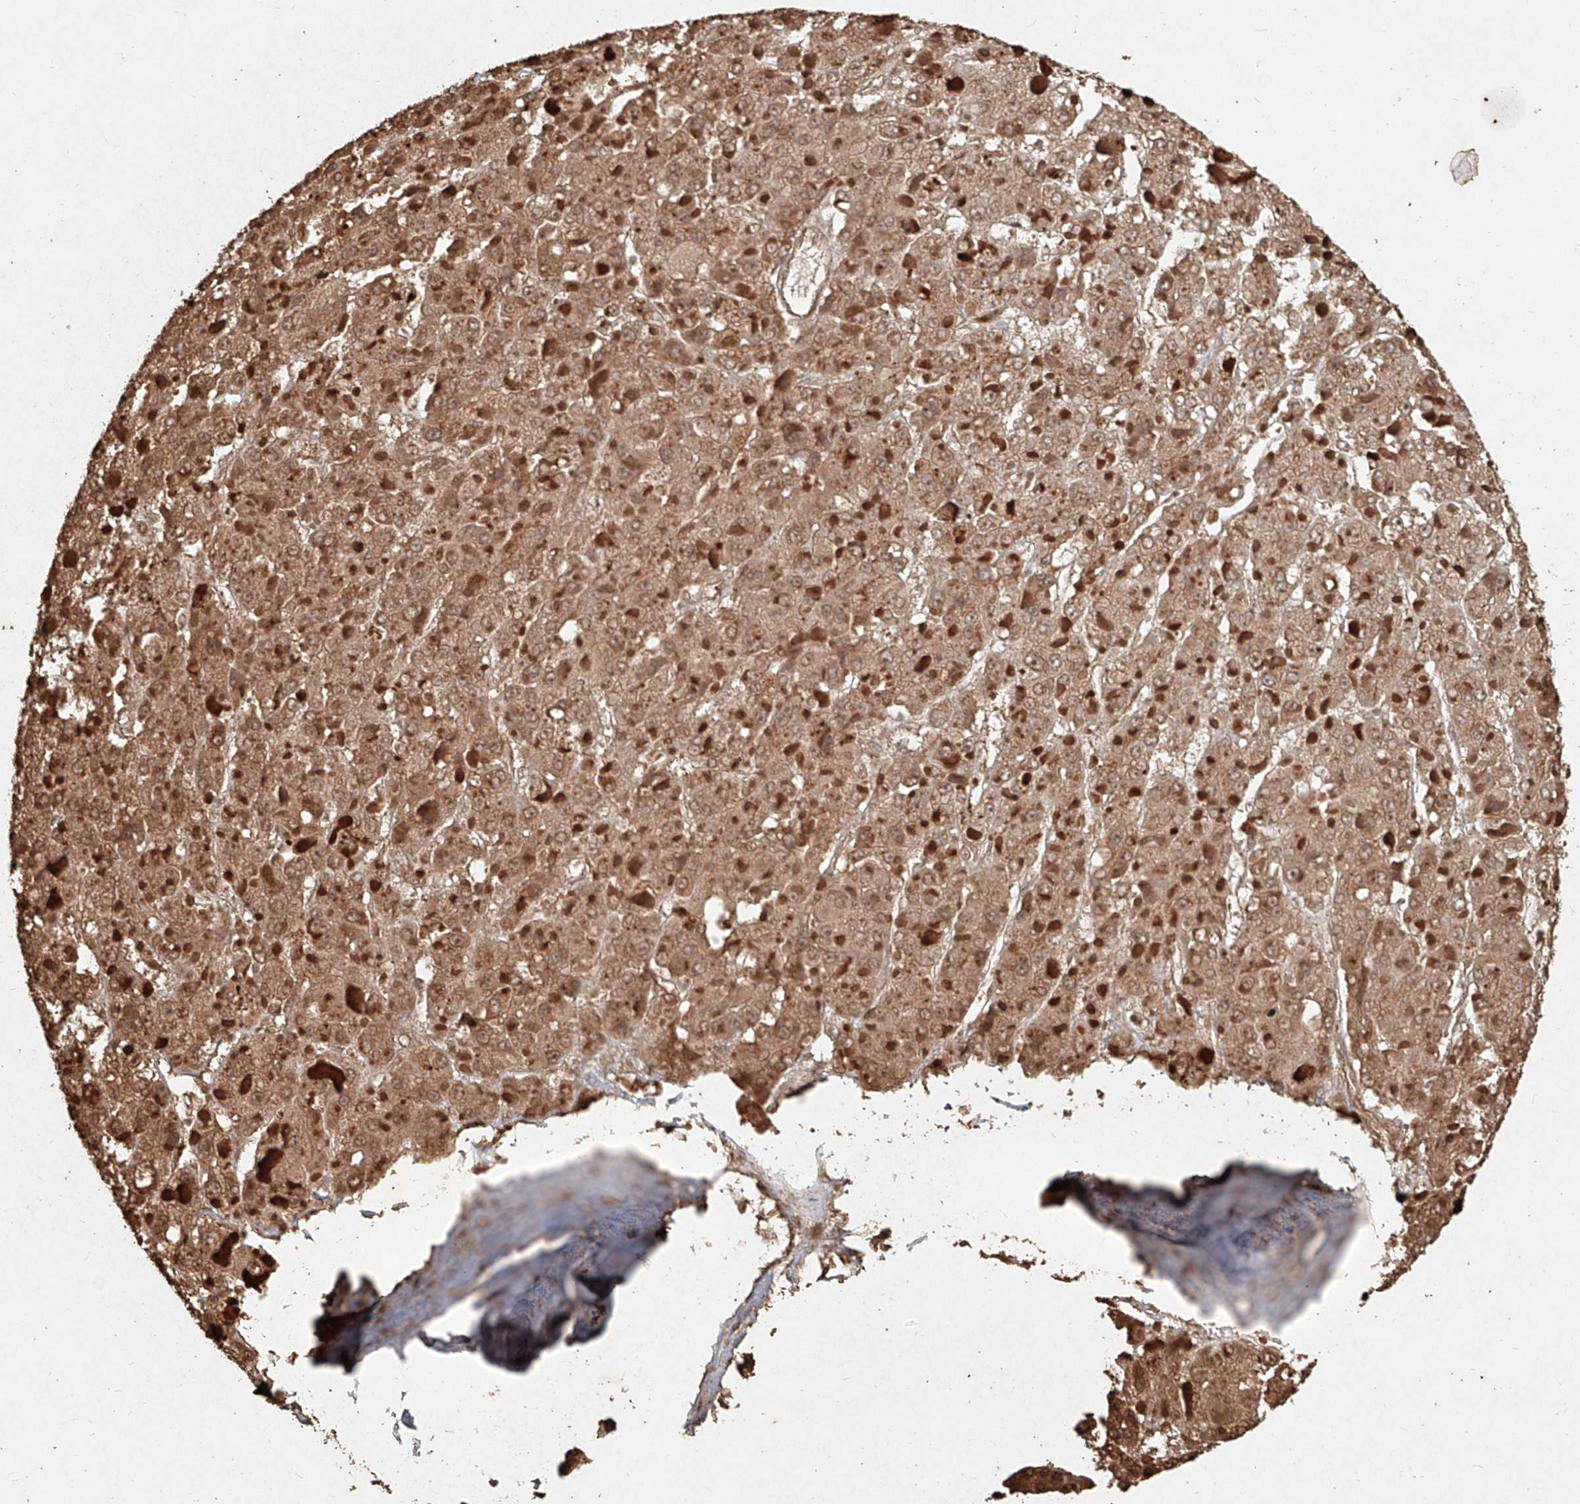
{"staining": {"intensity": "moderate", "quantity": ">75%", "location": "cytoplasmic/membranous,nuclear"}, "tissue": "liver cancer", "cell_type": "Tumor cells", "image_type": "cancer", "snomed": [{"axis": "morphology", "description": "Carcinoma, Hepatocellular, NOS"}, {"axis": "topography", "description": "Liver"}], "caption": "High-power microscopy captured an immunohistochemistry (IHC) image of liver cancer, revealing moderate cytoplasmic/membranous and nuclear staining in about >75% of tumor cells.", "gene": "UBE2K", "patient": {"sex": "female", "age": 73}}